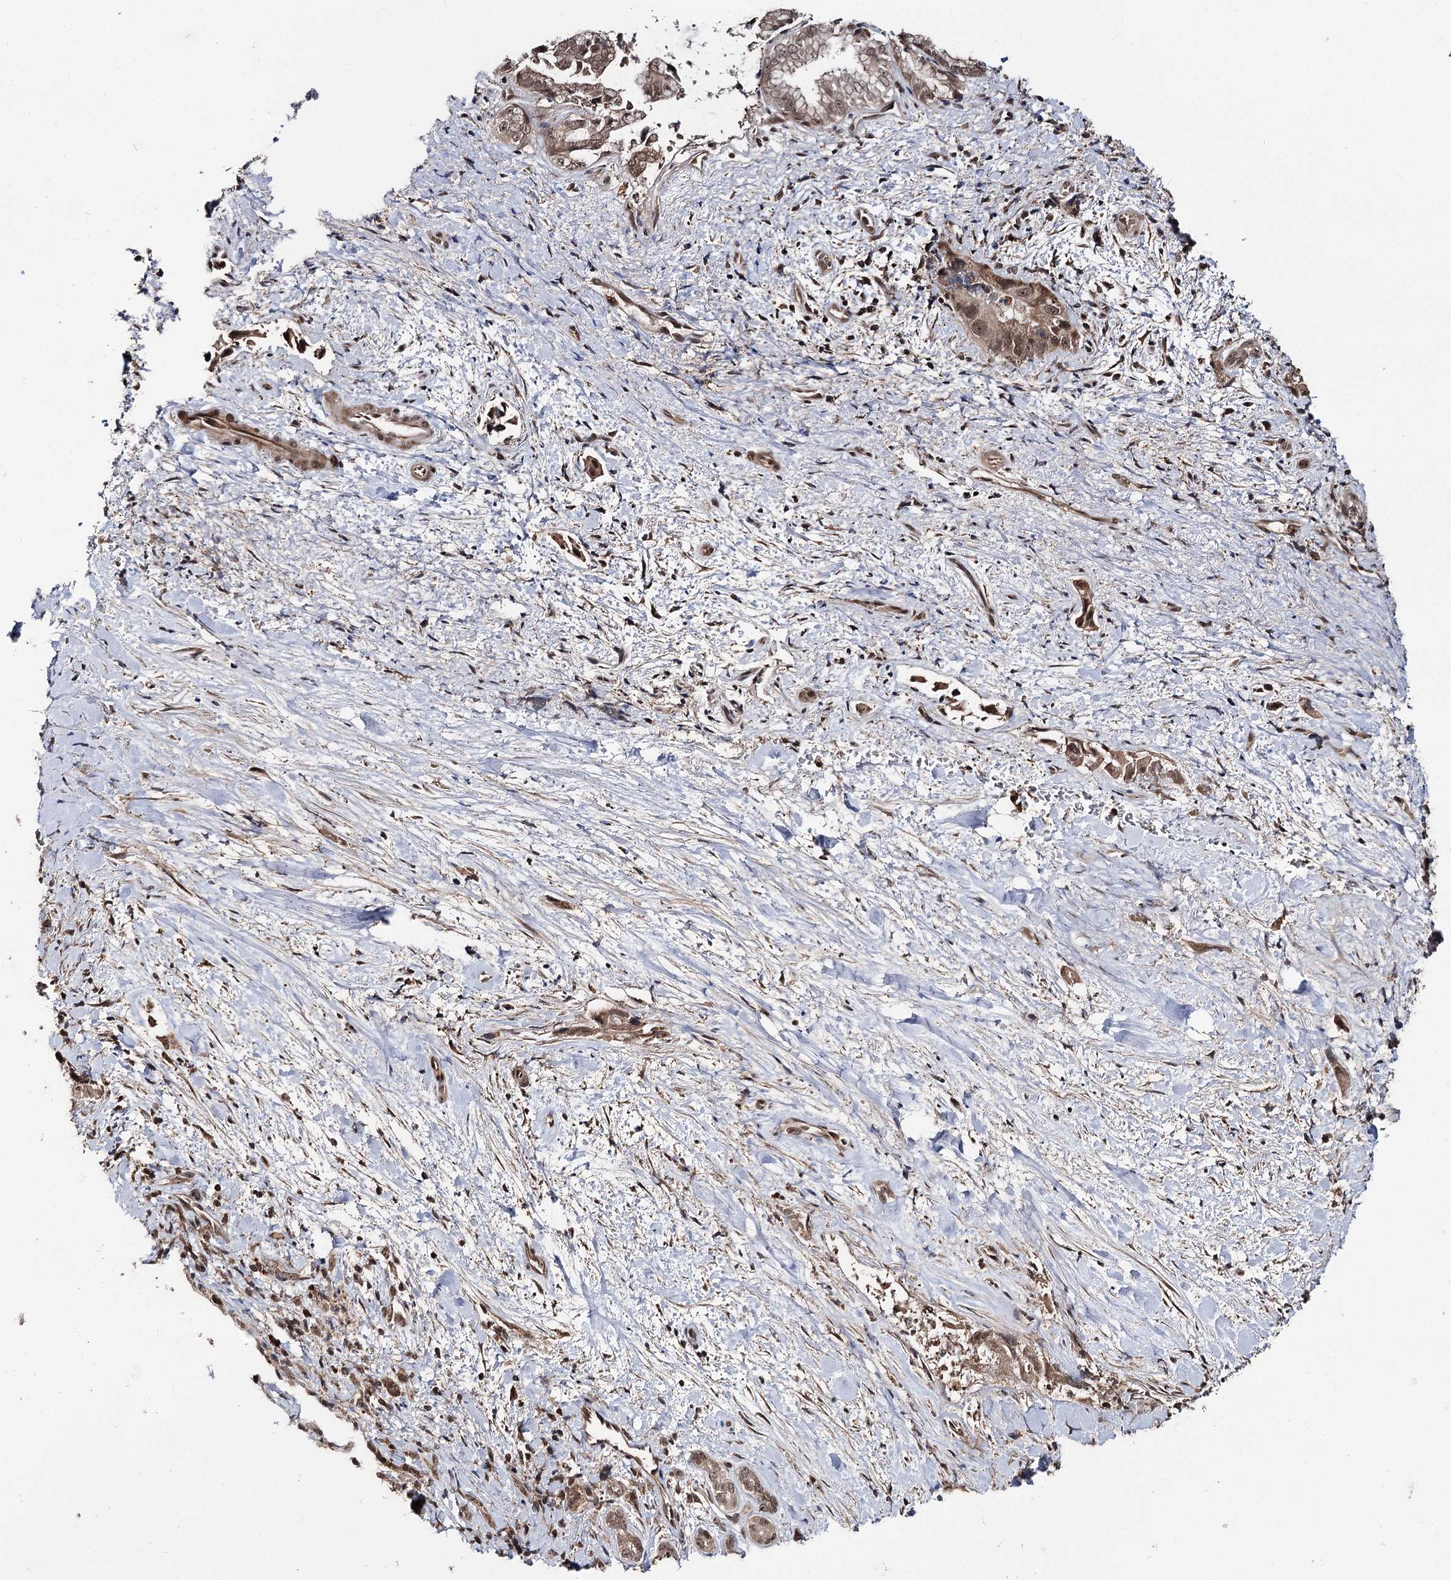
{"staining": {"intensity": "moderate", "quantity": ">75%", "location": "cytoplasmic/membranous,nuclear"}, "tissue": "pancreatic cancer", "cell_type": "Tumor cells", "image_type": "cancer", "snomed": [{"axis": "morphology", "description": "Adenocarcinoma, NOS"}, {"axis": "topography", "description": "Pancreas"}], "caption": "Immunohistochemistry of human pancreatic adenocarcinoma exhibits medium levels of moderate cytoplasmic/membranous and nuclear staining in about >75% of tumor cells. The staining was performed using DAB (3,3'-diaminobenzidine) to visualize the protein expression in brown, while the nuclei were stained in blue with hematoxylin (Magnification: 20x).", "gene": "FAM53B", "patient": {"sex": "female", "age": 78}}